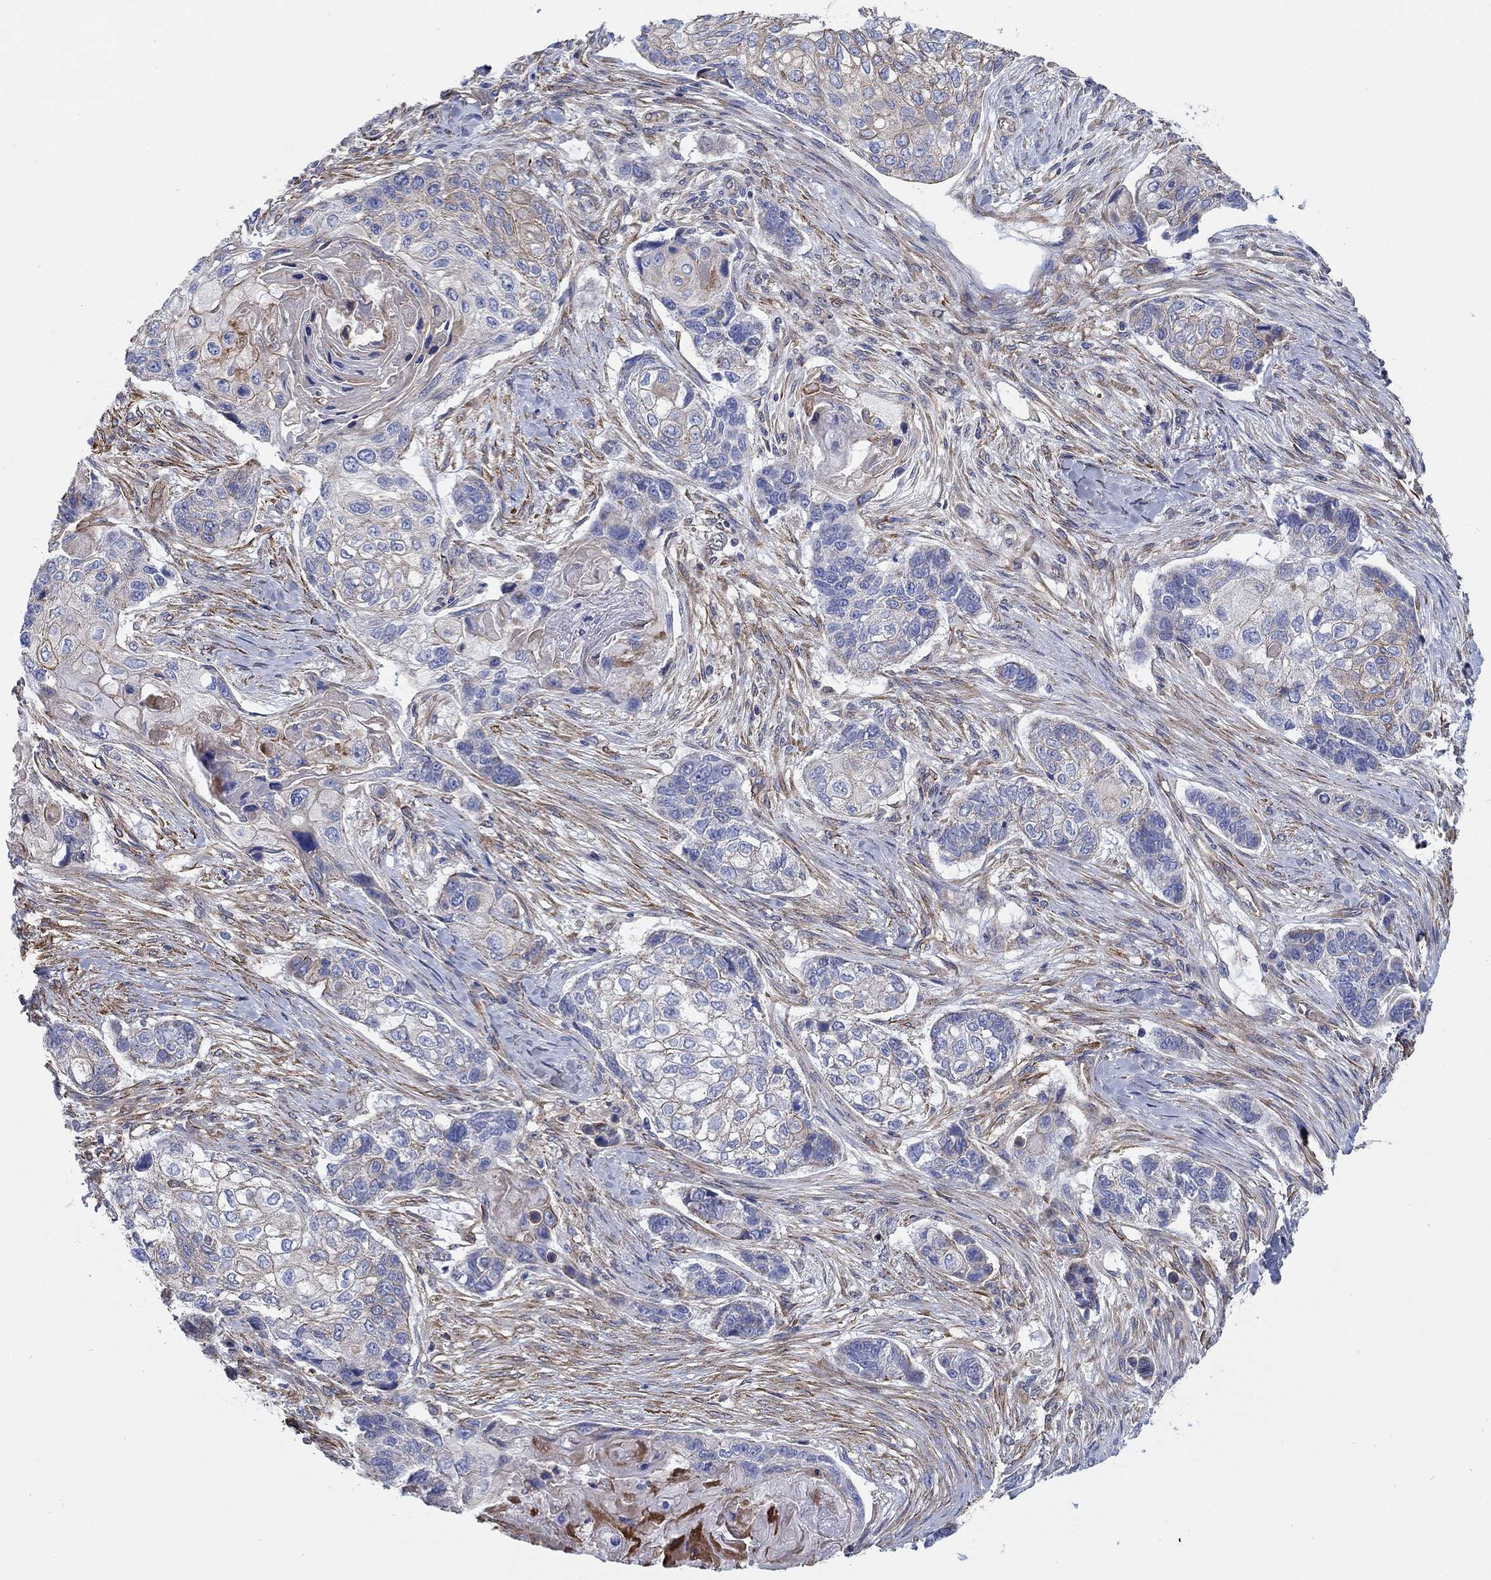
{"staining": {"intensity": "weak", "quantity": "<25%", "location": "cytoplasmic/membranous"}, "tissue": "lung cancer", "cell_type": "Tumor cells", "image_type": "cancer", "snomed": [{"axis": "morphology", "description": "Normal tissue, NOS"}, {"axis": "morphology", "description": "Squamous cell carcinoma, NOS"}, {"axis": "topography", "description": "Bronchus"}, {"axis": "topography", "description": "Lung"}], "caption": "Micrograph shows no significant protein staining in tumor cells of lung squamous cell carcinoma.", "gene": "FMN1", "patient": {"sex": "male", "age": 69}}